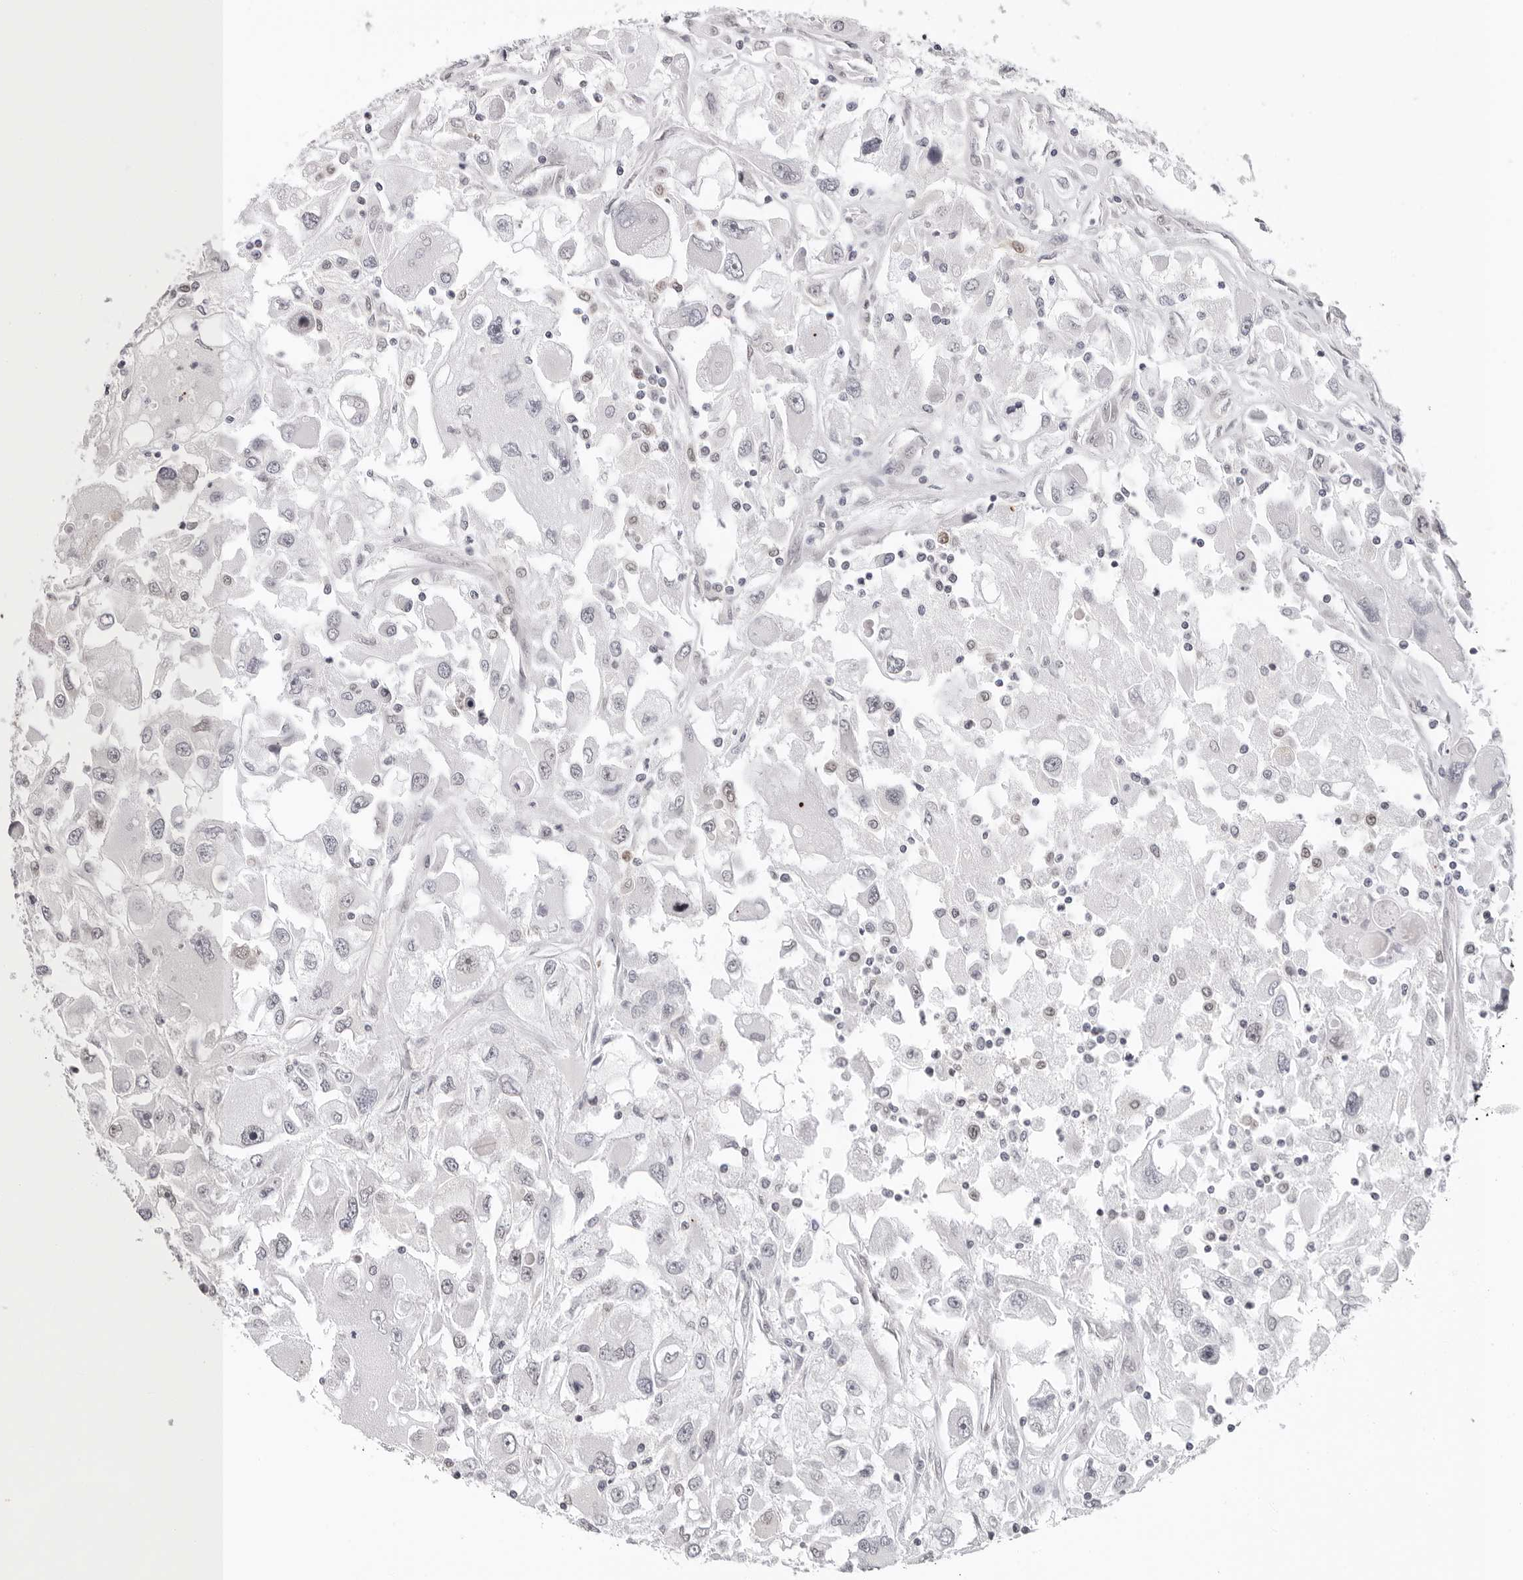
{"staining": {"intensity": "negative", "quantity": "none", "location": "none"}, "tissue": "renal cancer", "cell_type": "Tumor cells", "image_type": "cancer", "snomed": [{"axis": "morphology", "description": "Adenocarcinoma, NOS"}, {"axis": "topography", "description": "Kidney"}], "caption": "A photomicrograph of renal cancer stained for a protein reveals no brown staining in tumor cells.", "gene": "WDR77", "patient": {"sex": "female", "age": 52}}